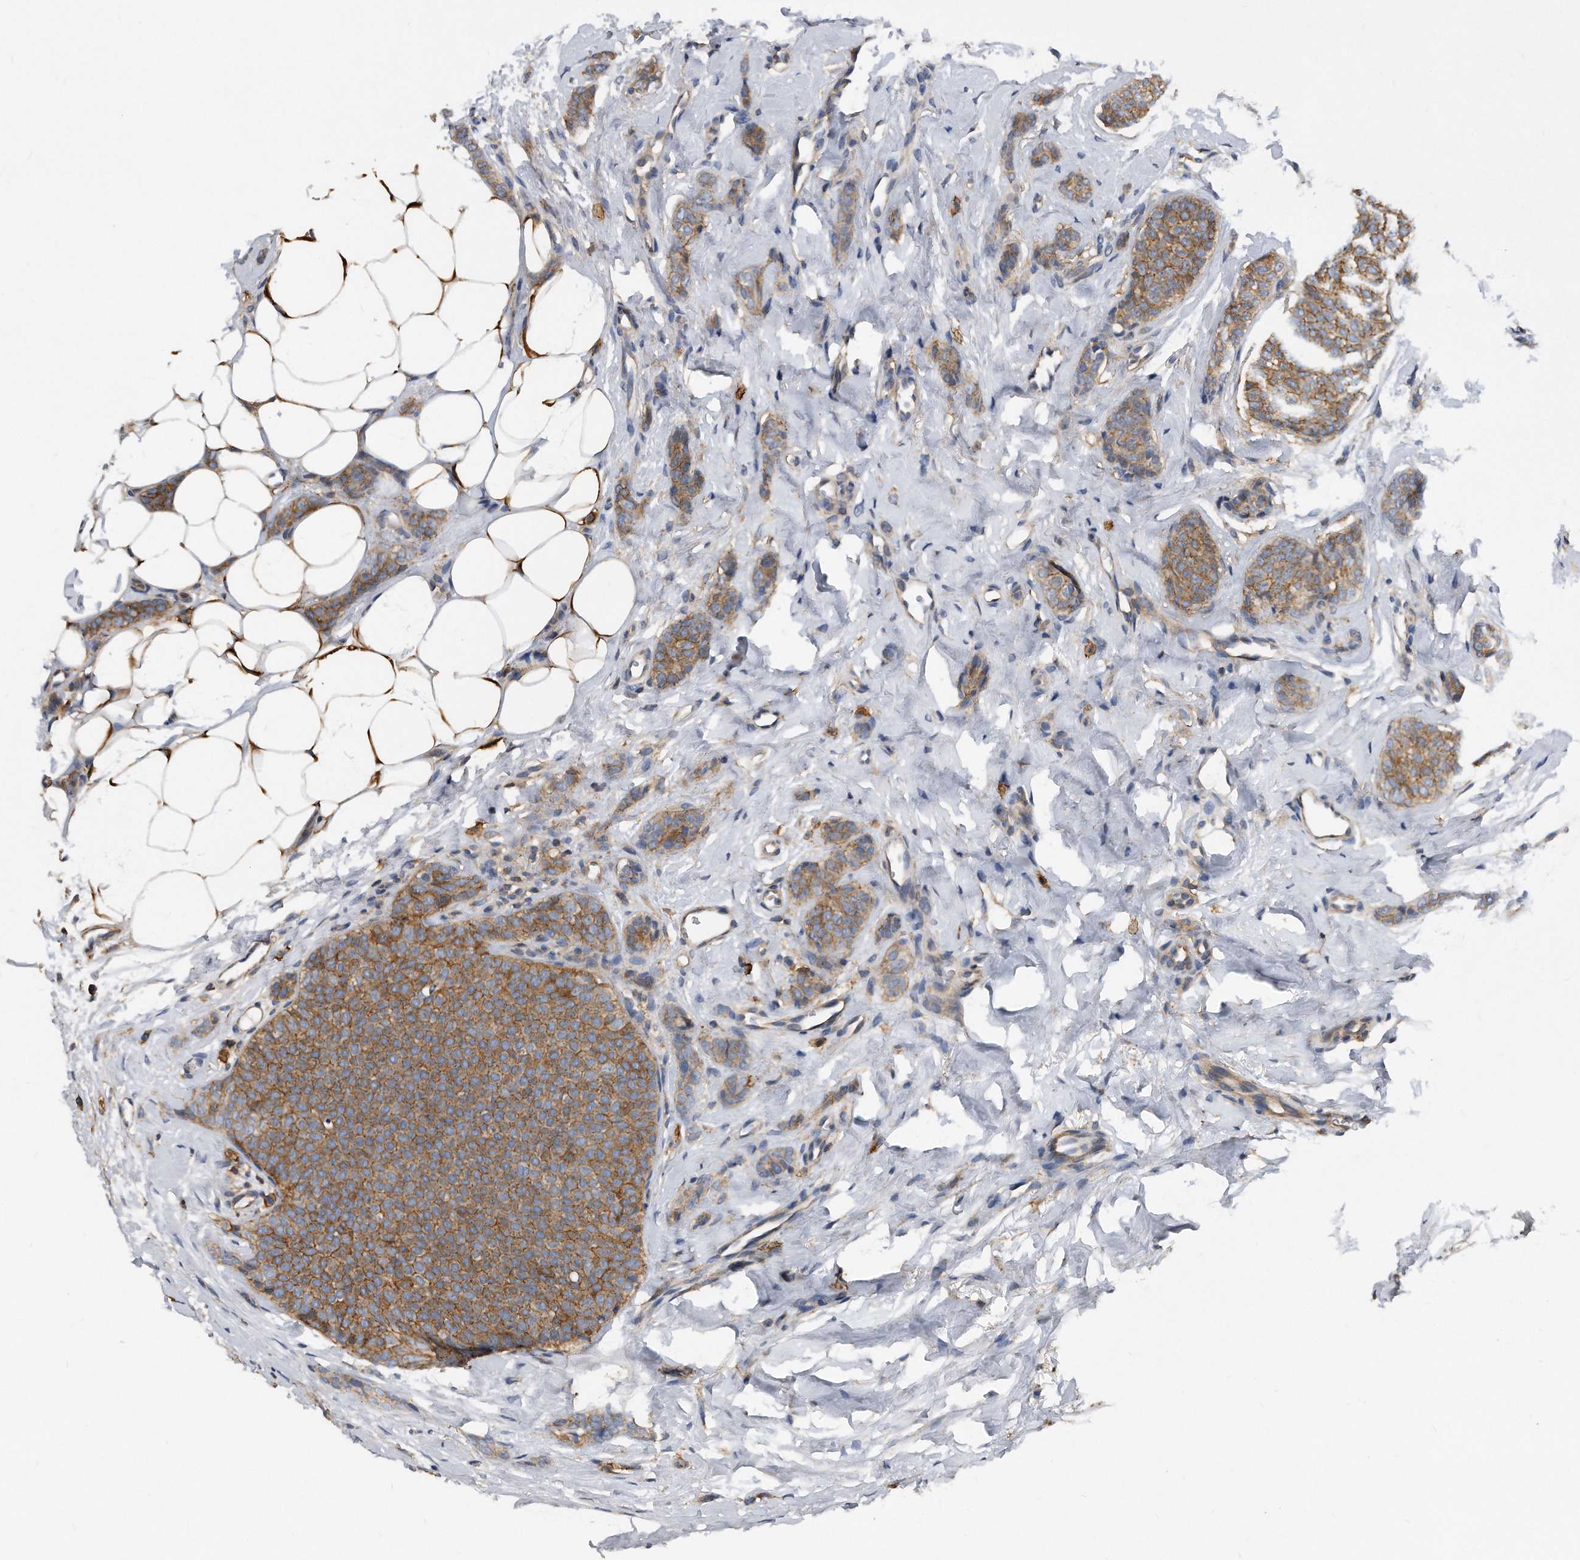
{"staining": {"intensity": "moderate", "quantity": ">75%", "location": "cytoplasmic/membranous"}, "tissue": "breast cancer", "cell_type": "Tumor cells", "image_type": "cancer", "snomed": [{"axis": "morphology", "description": "Lobular carcinoma"}, {"axis": "topography", "description": "Skin"}, {"axis": "topography", "description": "Breast"}], "caption": "An IHC histopathology image of tumor tissue is shown. Protein staining in brown highlights moderate cytoplasmic/membranous positivity in lobular carcinoma (breast) within tumor cells.", "gene": "ATG5", "patient": {"sex": "female", "age": 46}}